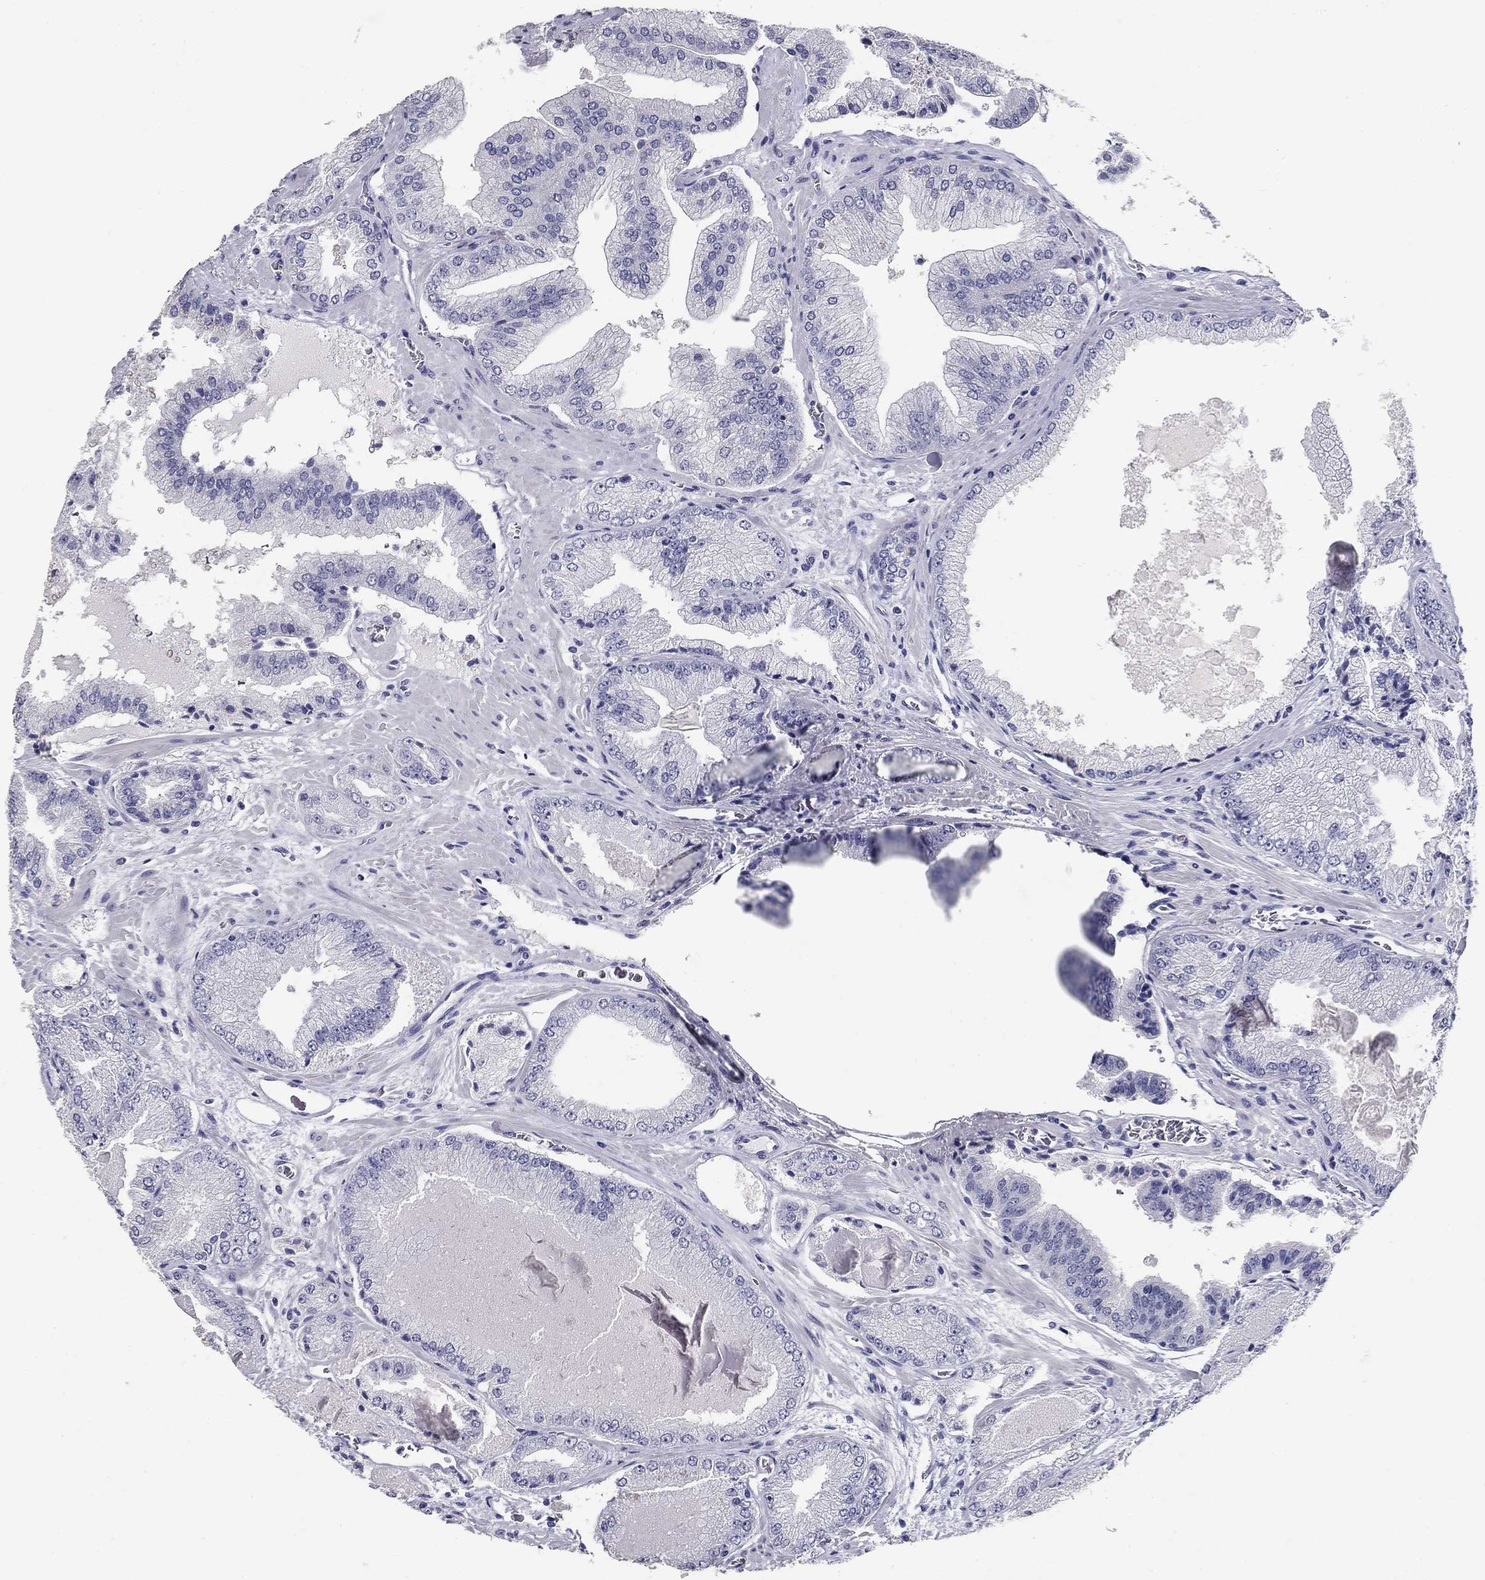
{"staining": {"intensity": "negative", "quantity": "none", "location": "none"}, "tissue": "prostate cancer", "cell_type": "Tumor cells", "image_type": "cancer", "snomed": [{"axis": "morphology", "description": "Adenocarcinoma, Low grade"}, {"axis": "topography", "description": "Prostate"}], "caption": "The histopathology image exhibits no staining of tumor cells in prostate cancer (low-grade adenocarcinoma).", "gene": "POMC", "patient": {"sex": "male", "age": 72}}